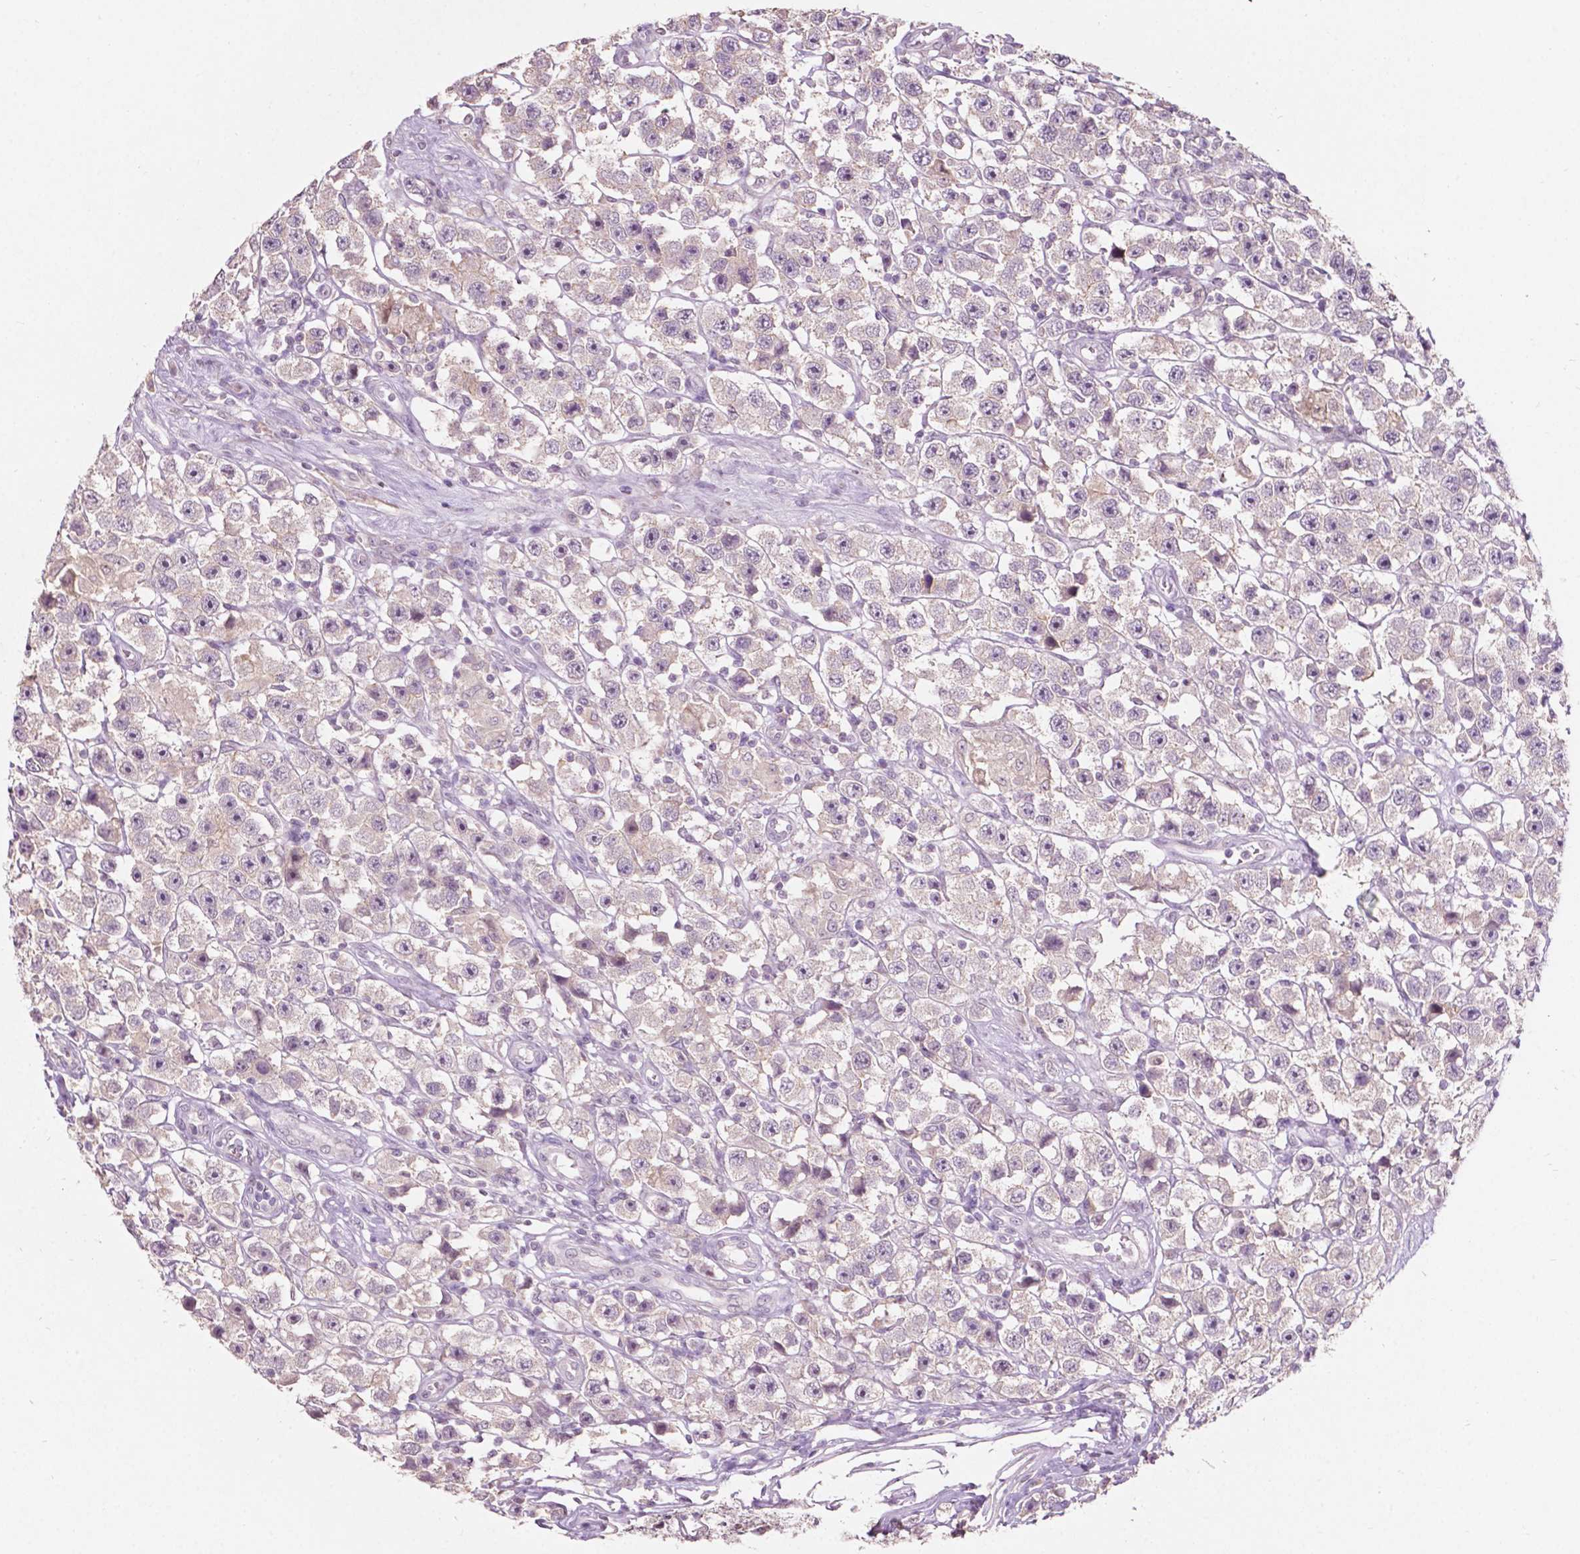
{"staining": {"intensity": "negative", "quantity": "none", "location": "none"}, "tissue": "testis cancer", "cell_type": "Tumor cells", "image_type": "cancer", "snomed": [{"axis": "morphology", "description": "Seminoma, NOS"}, {"axis": "topography", "description": "Testis"}], "caption": "Testis cancer (seminoma) was stained to show a protein in brown. There is no significant positivity in tumor cells.", "gene": "TM6SF2", "patient": {"sex": "male", "age": 45}}